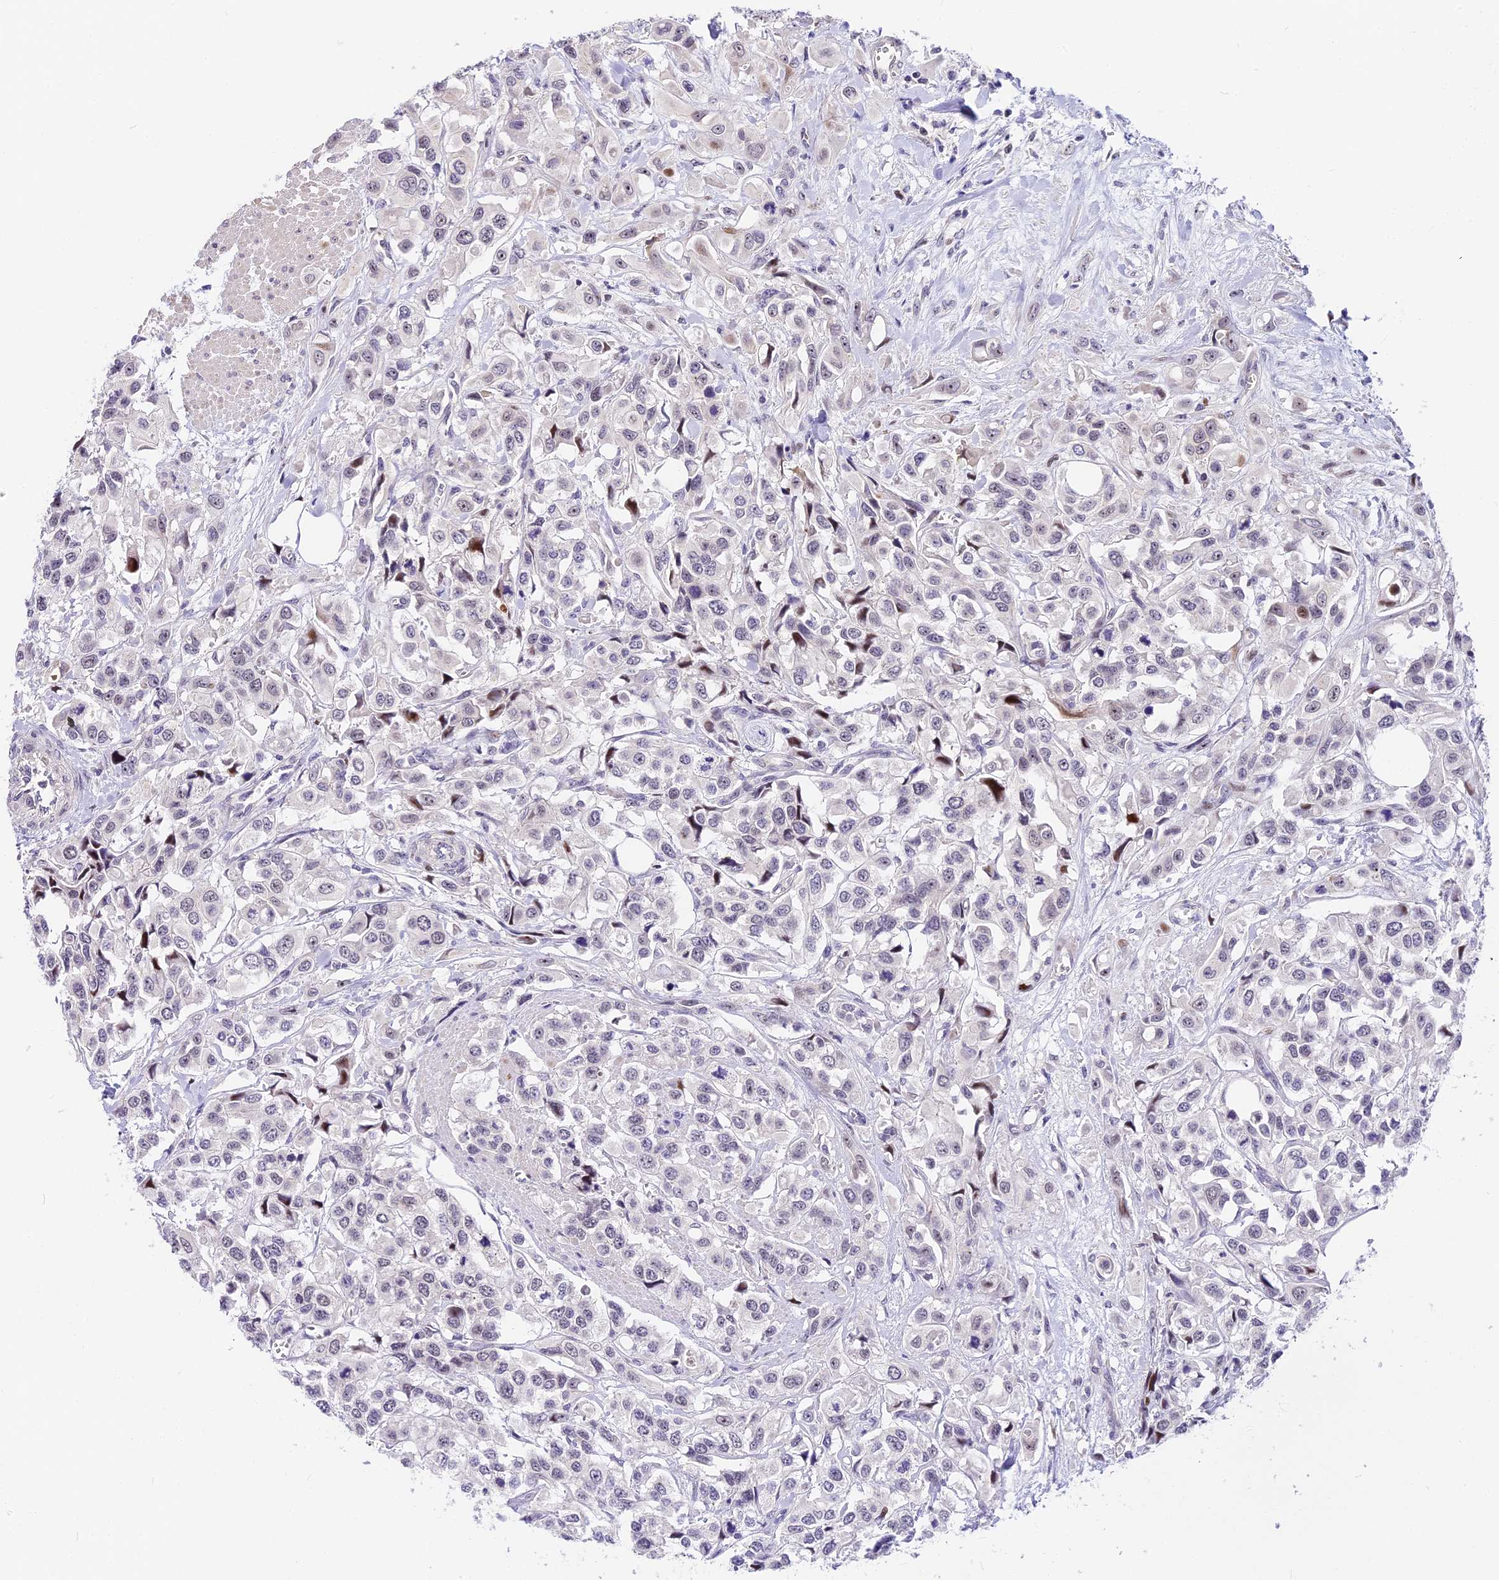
{"staining": {"intensity": "moderate", "quantity": "<25%", "location": "nuclear"}, "tissue": "urothelial cancer", "cell_type": "Tumor cells", "image_type": "cancer", "snomed": [{"axis": "morphology", "description": "Urothelial carcinoma, High grade"}, {"axis": "topography", "description": "Urinary bladder"}], "caption": "Immunohistochemistry staining of urothelial carcinoma (high-grade), which reveals low levels of moderate nuclear expression in about <25% of tumor cells indicating moderate nuclear protein positivity. The staining was performed using DAB (brown) for protein detection and nuclei were counterstained in hematoxylin (blue).", "gene": "MIDN", "patient": {"sex": "male", "age": 67}}